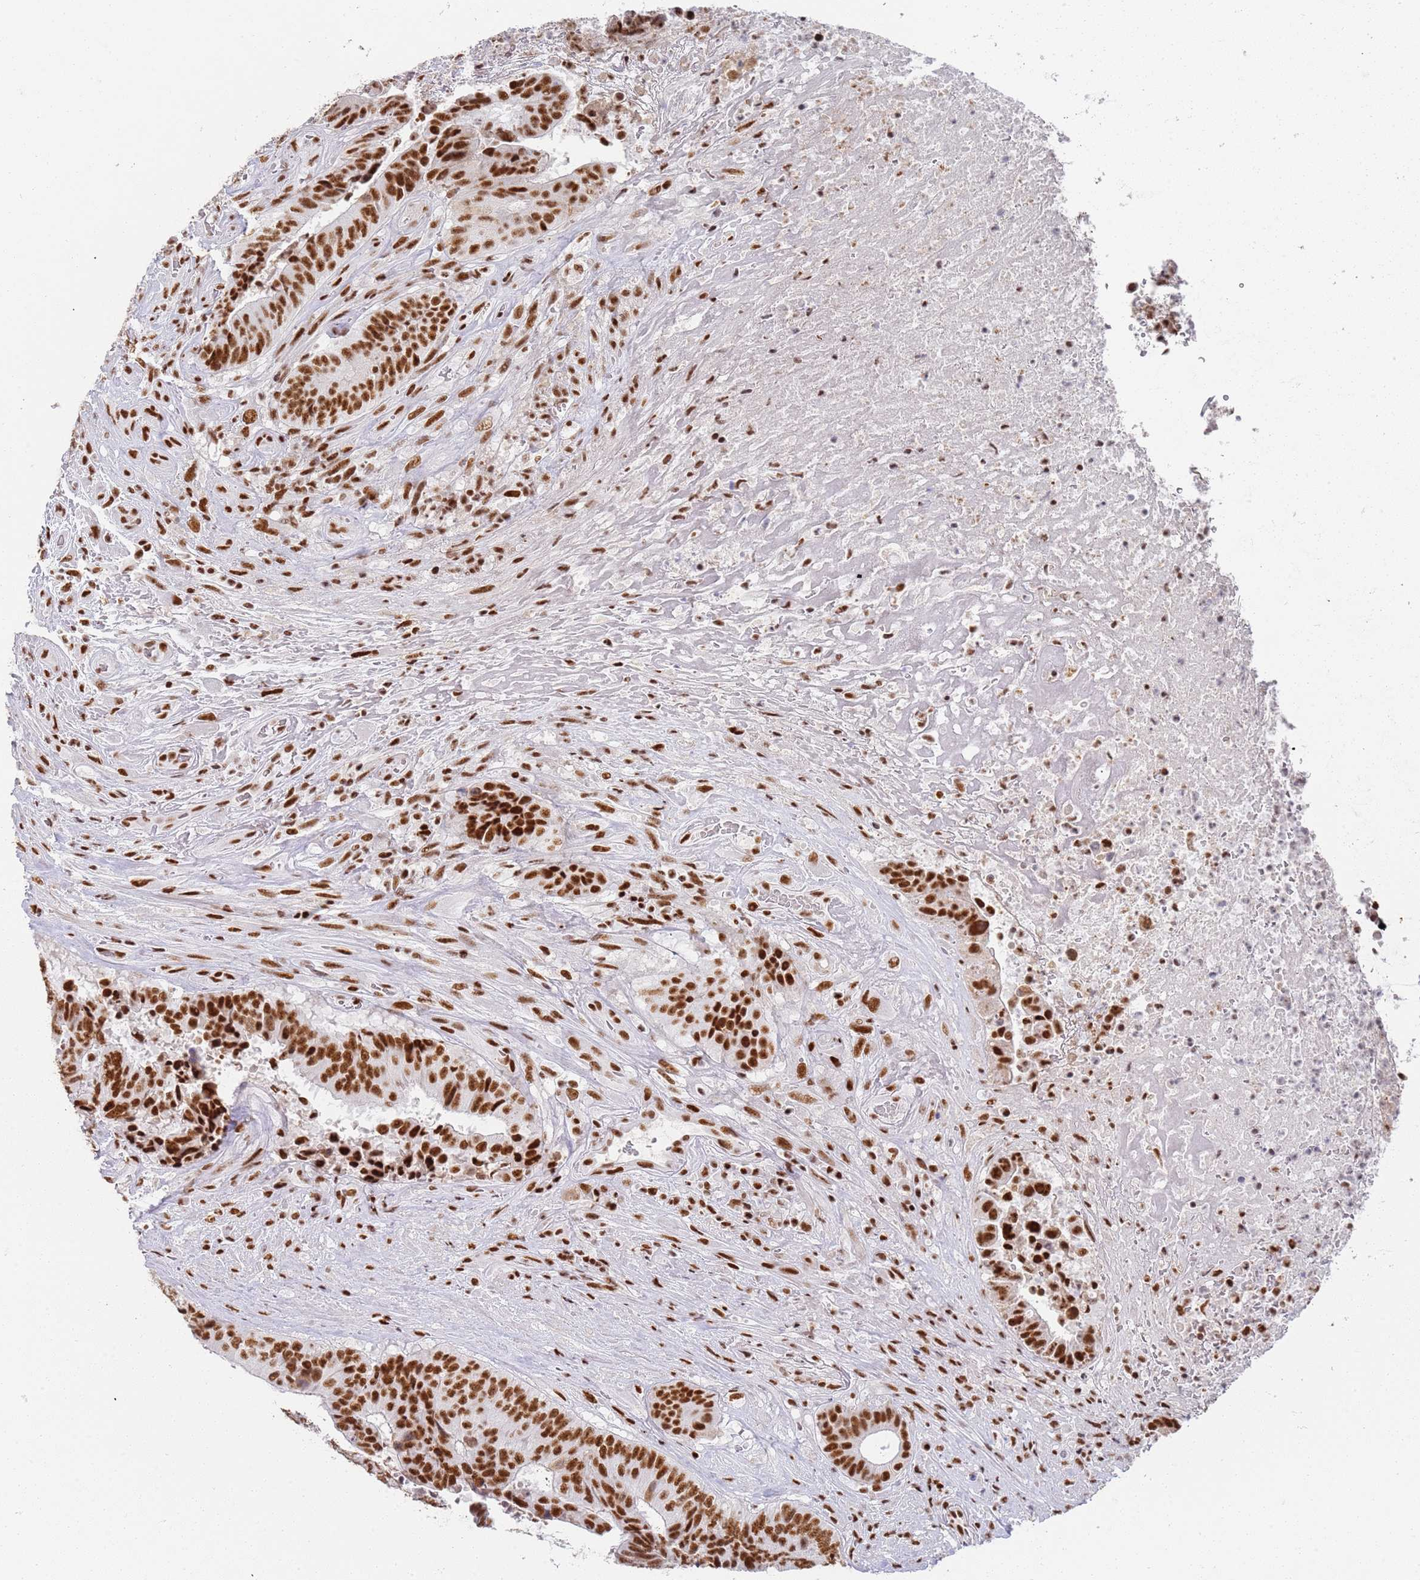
{"staining": {"intensity": "strong", "quantity": ">75%", "location": "nuclear"}, "tissue": "colorectal cancer", "cell_type": "Tumor cells", "image_type": "cancer", "snomed": [{"axis": "morphology", "description": "Adenocarcinoma, NOS"}, {"axis": "topography", "description": "Rectum"}], "caption": "Adenocarcinoma (colorectal) was stained to show a protein in brown. There is high levels of strong nuclear expression in about >75% of tumor cells.", "gene": "AKAP8L", "patient": {"sex": "male", "age": 72}}